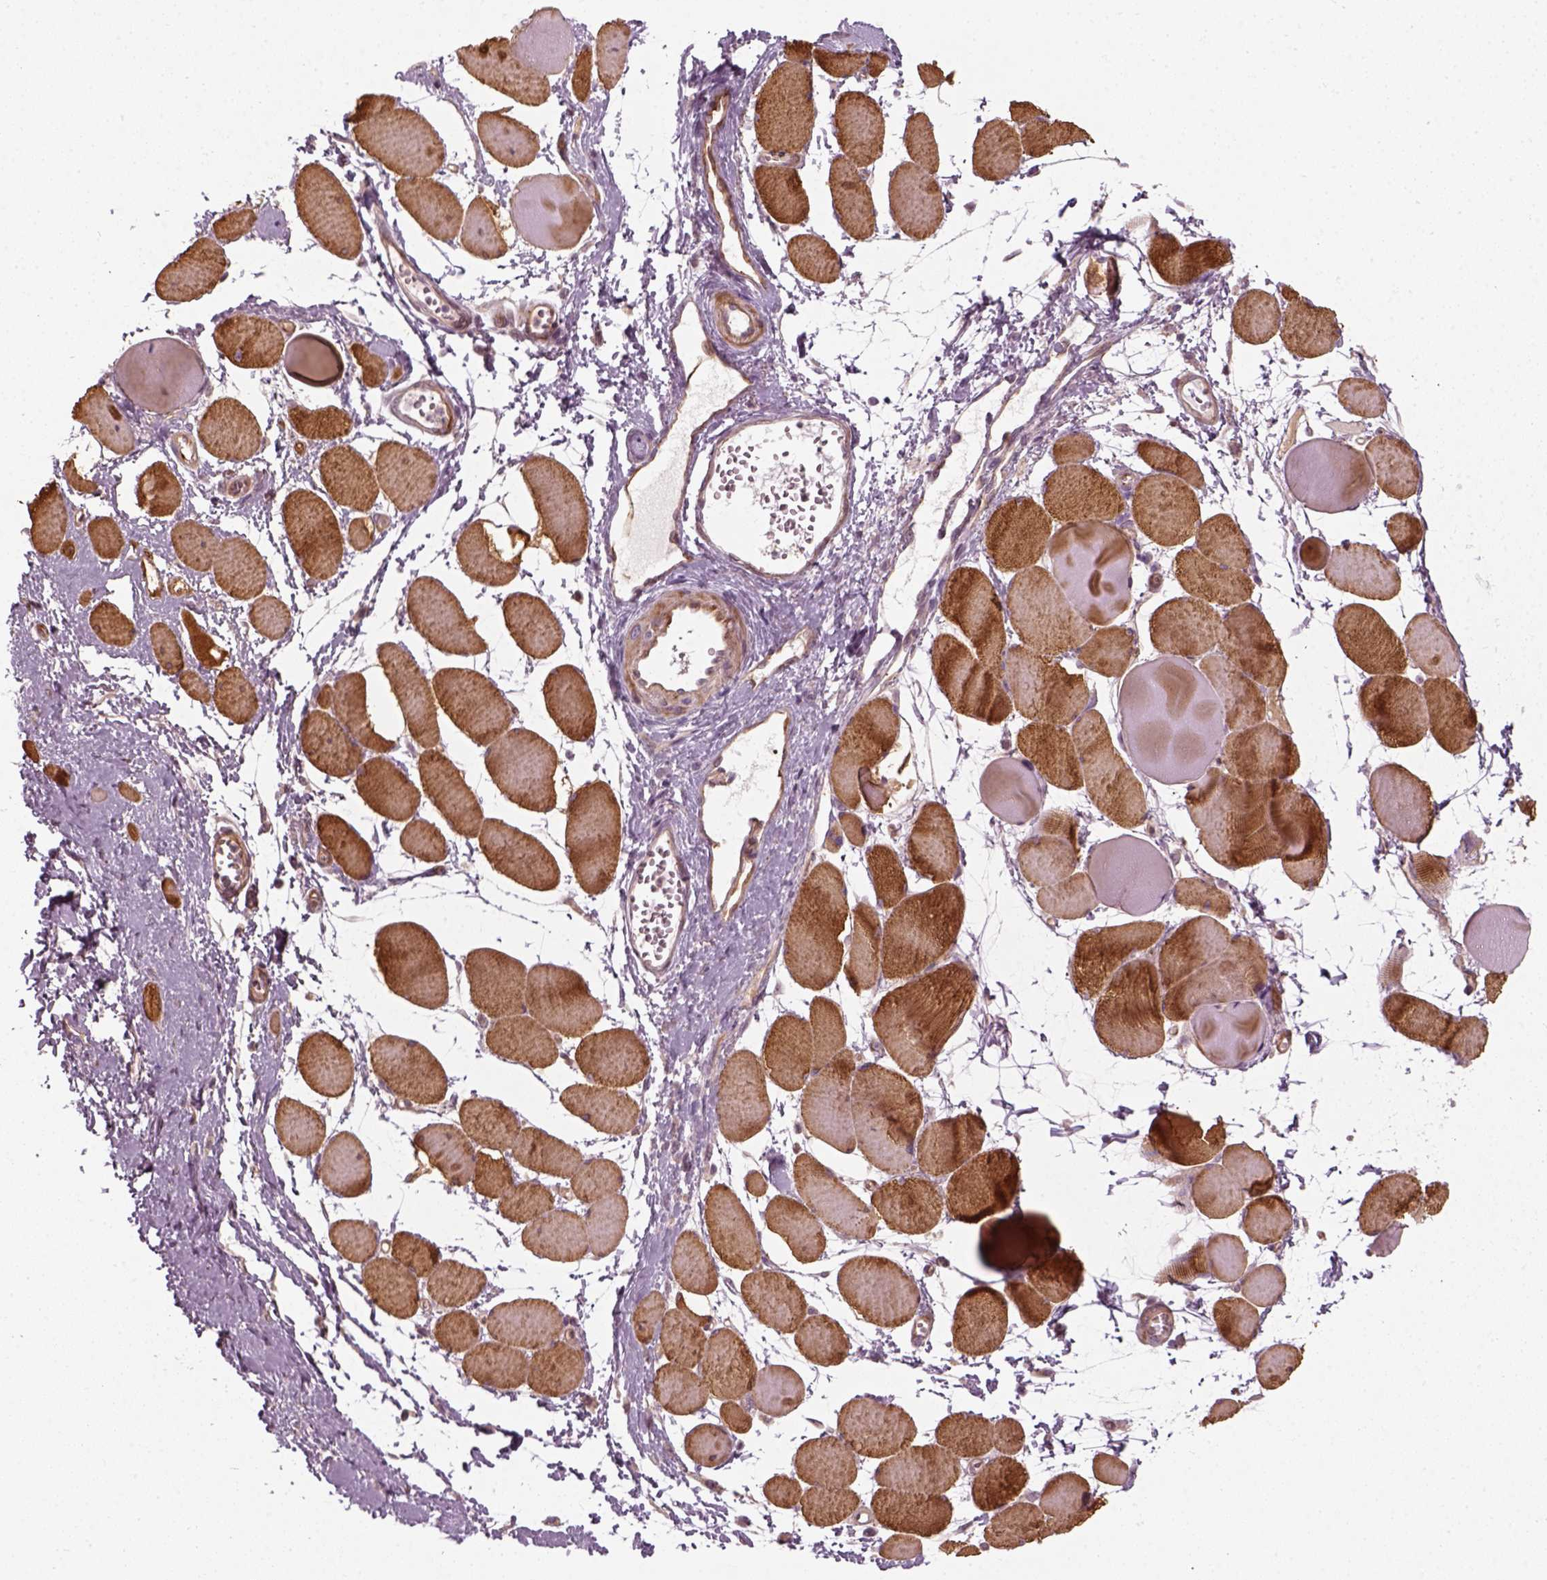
{"staining": {"intensity": "moderate", "quantity": ">75%", "location": "cytoplasmic/membranous"}, "tissue": "skeletal muscle", "cell_type": "Myocytes", "image_type": "normal", "snomed": [{"axis": "morphology", "description": "Normal tissue, NOS"}, {"axis": "topography", "description": "Skeletal muscle"}], "caption": "Skeletal muscle stained with DAB IHC exhibits medium levels of moderate cytoplasmic/membranous expression in approximately >75% of myocytes.", "gene": "DNASE1L1", "patient": {"sex": "female", "age": 75}}